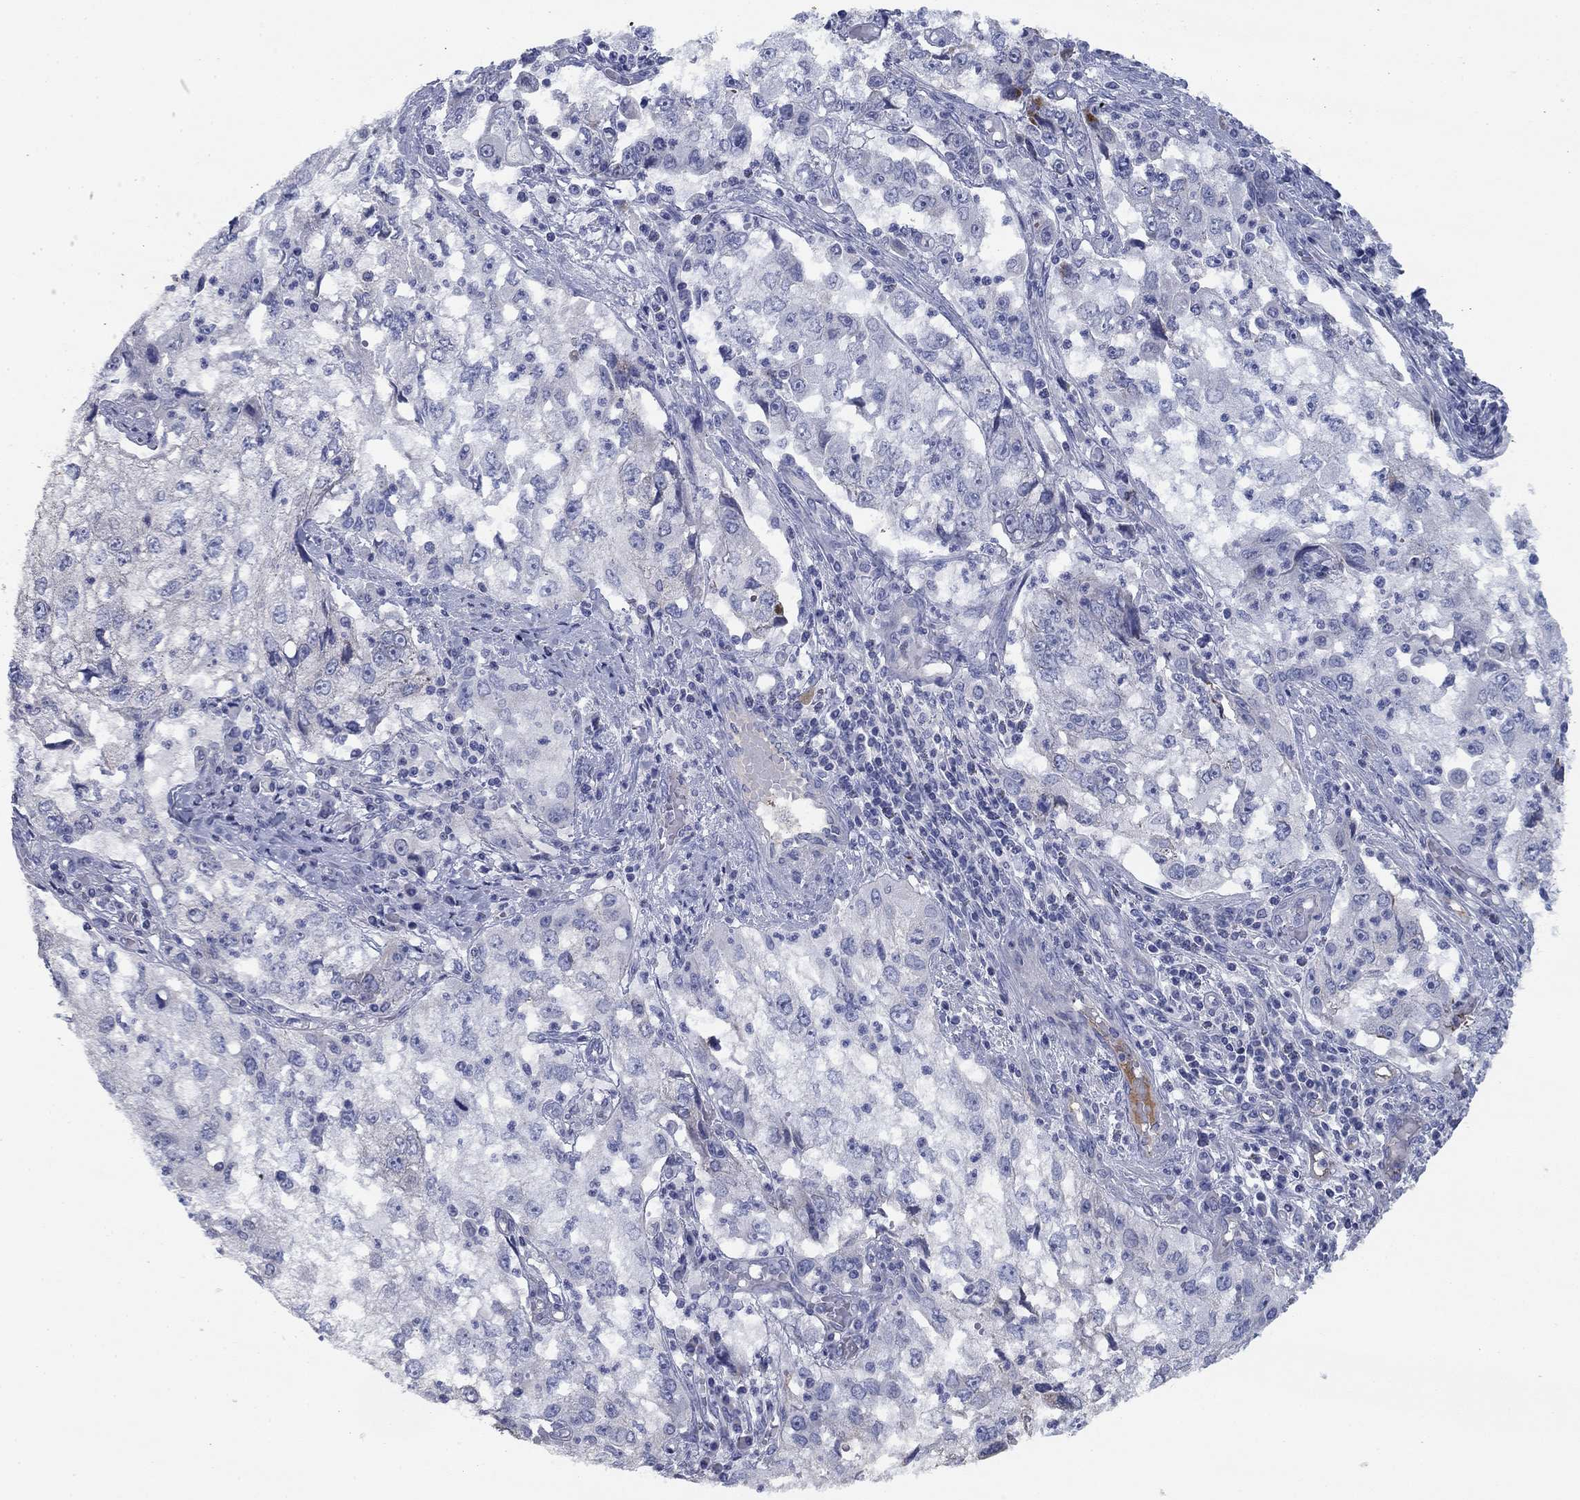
{"staining": {"intensity": "negative", "quantity": "none", "location": "none"}, "tissue": "cervical cancer", "cell_type": "Tumor cells", "image_type": "cancer", "snomed": [{"axis": "morphology", "description": "Squamous cell carcinoma, NOS"}, {"axis": "topography", "description": "Cervix"}], "caption": "Immunohistochemistry image of cervical cancer (squamous cell carcinoma) stained for a protein (brown), which shows no positivity in tumor cells.", "gene": "APOC3", "patient": {"sex": "female", "age": 36}}